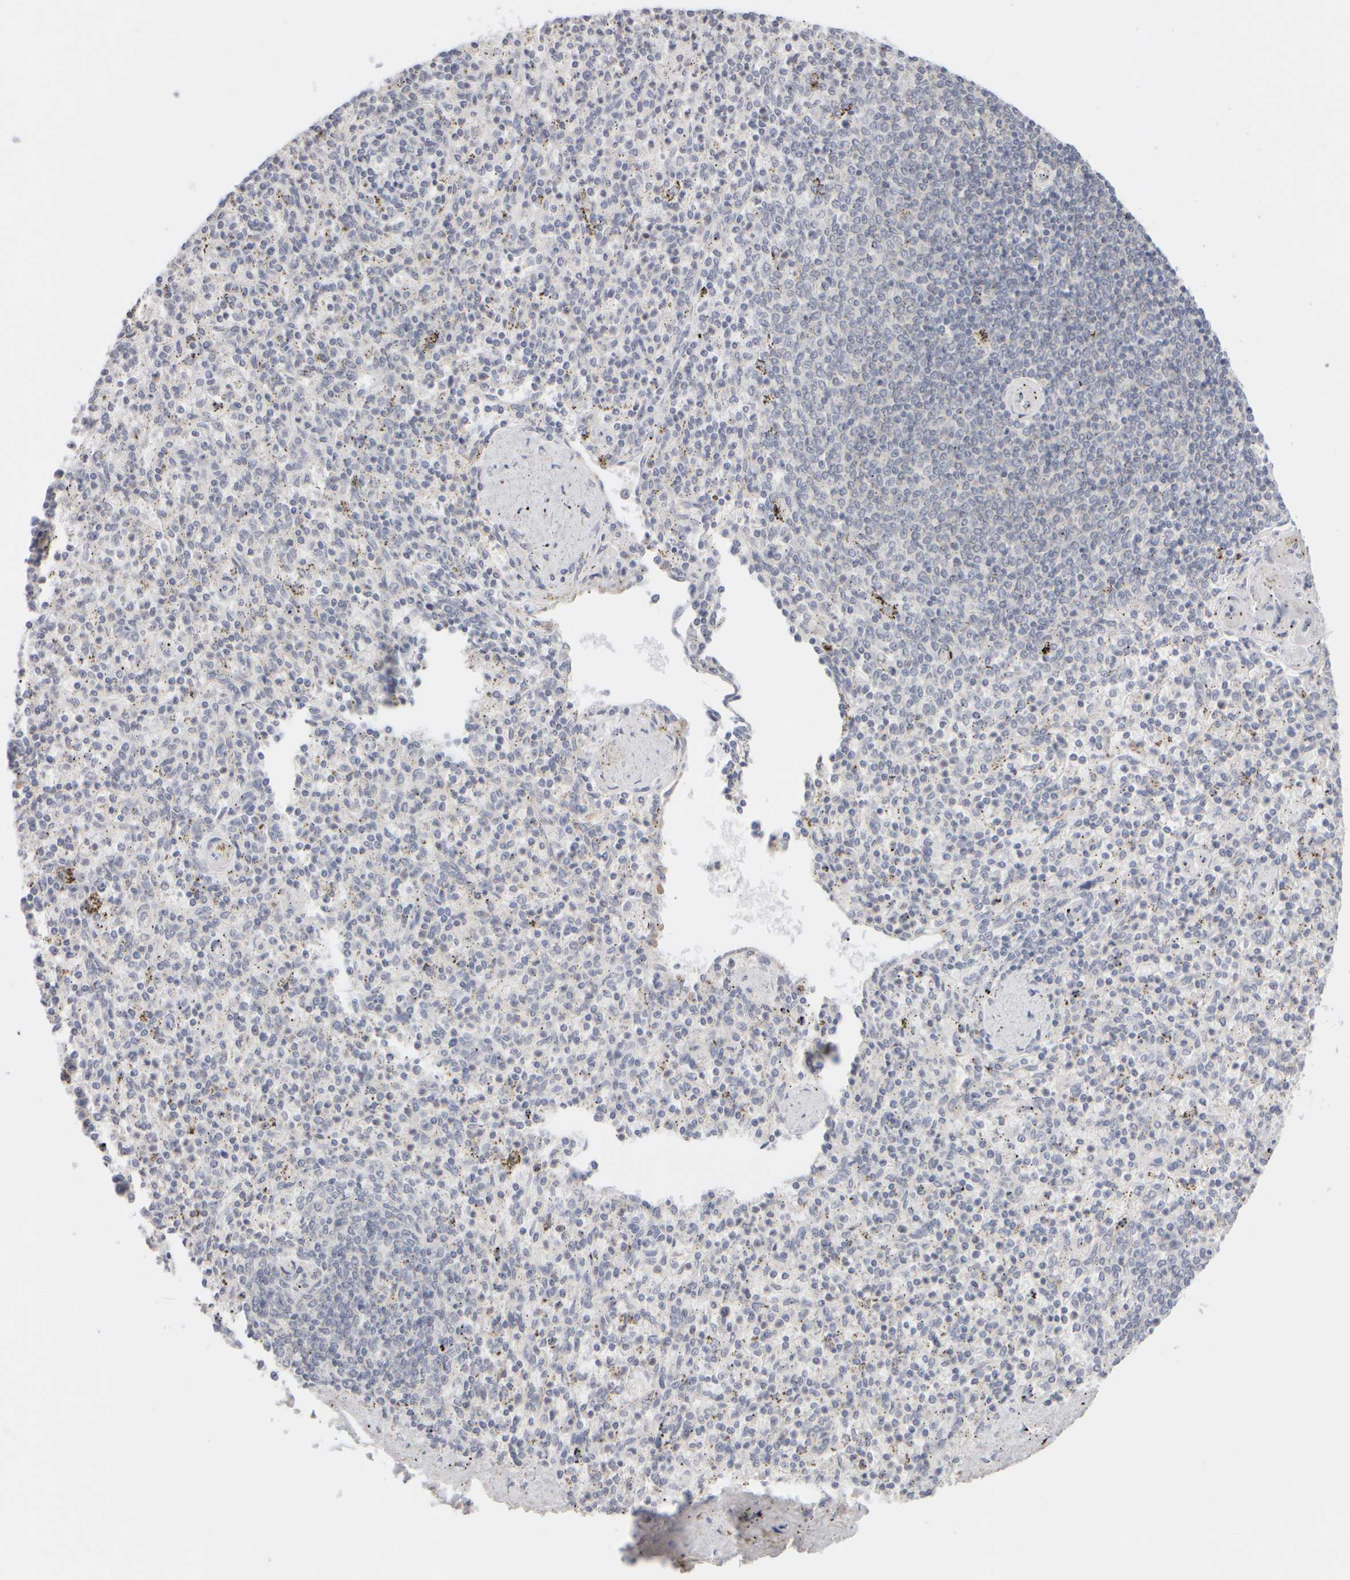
{"staining": {"intensity": "negative", "quantity": "none", "location": "none"}, "tissue": "spleen", "cell_type": "Cells in red pulp", "image_type": "normal", "snomed": [{"axis": "morphology", "description": "Normal tissue, NOS"}, {"axis": "topography", "description": "Spleen"}], "caption": "The image demonstrates no staining of cells in red pulp in unremarkable spleen.", "gene": "ZNF112", "patient": {"sex": "male", "age": 72}}